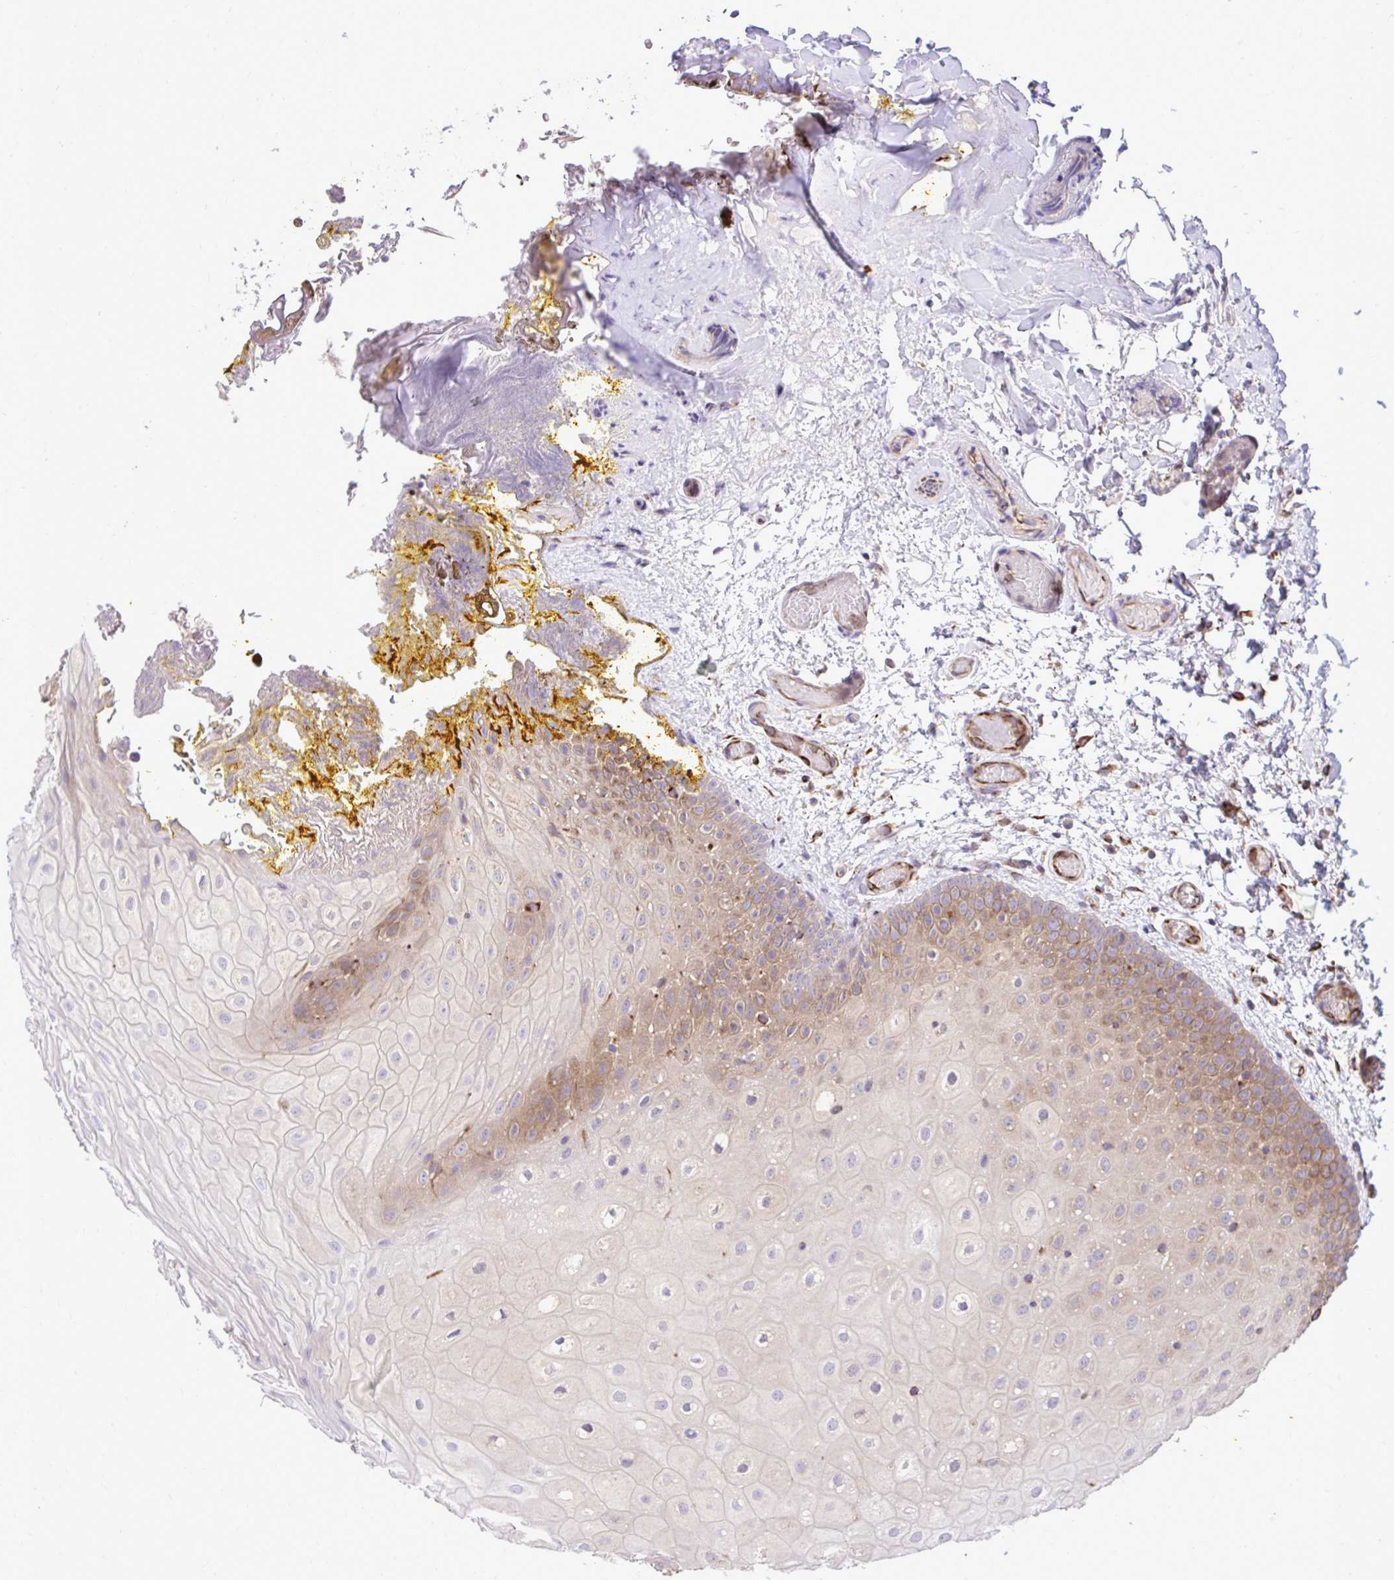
{"staining": {"intensity": "weak", "quantity": "25%-75%", "location": "cytoplasmic/membranous"}, "tissue": "oral mucosa", "cell_type": "Squamous epithelial cells", "image_type": "normal", "snomed": [{"axis": "morphology", "description": "Normal tissue, NOS"}, {"axis": "morphology", "description": "Squamous cell carcinoma, NOS"}, {"axis": "topography", "description": "Oral tissue"}, {"axis": "topography", "description": "Tounge, NOS"}, {"axis": "topography", "description": "Head-Neck"}], "caption": "A photomicrograph of human oral mucosa stained for a protein reveals weak cytoplasmic/membranous brown staining in squamous epithelial cells.", "gene": "PAIP2", "patient": {"sex": "male", "age": 76}}